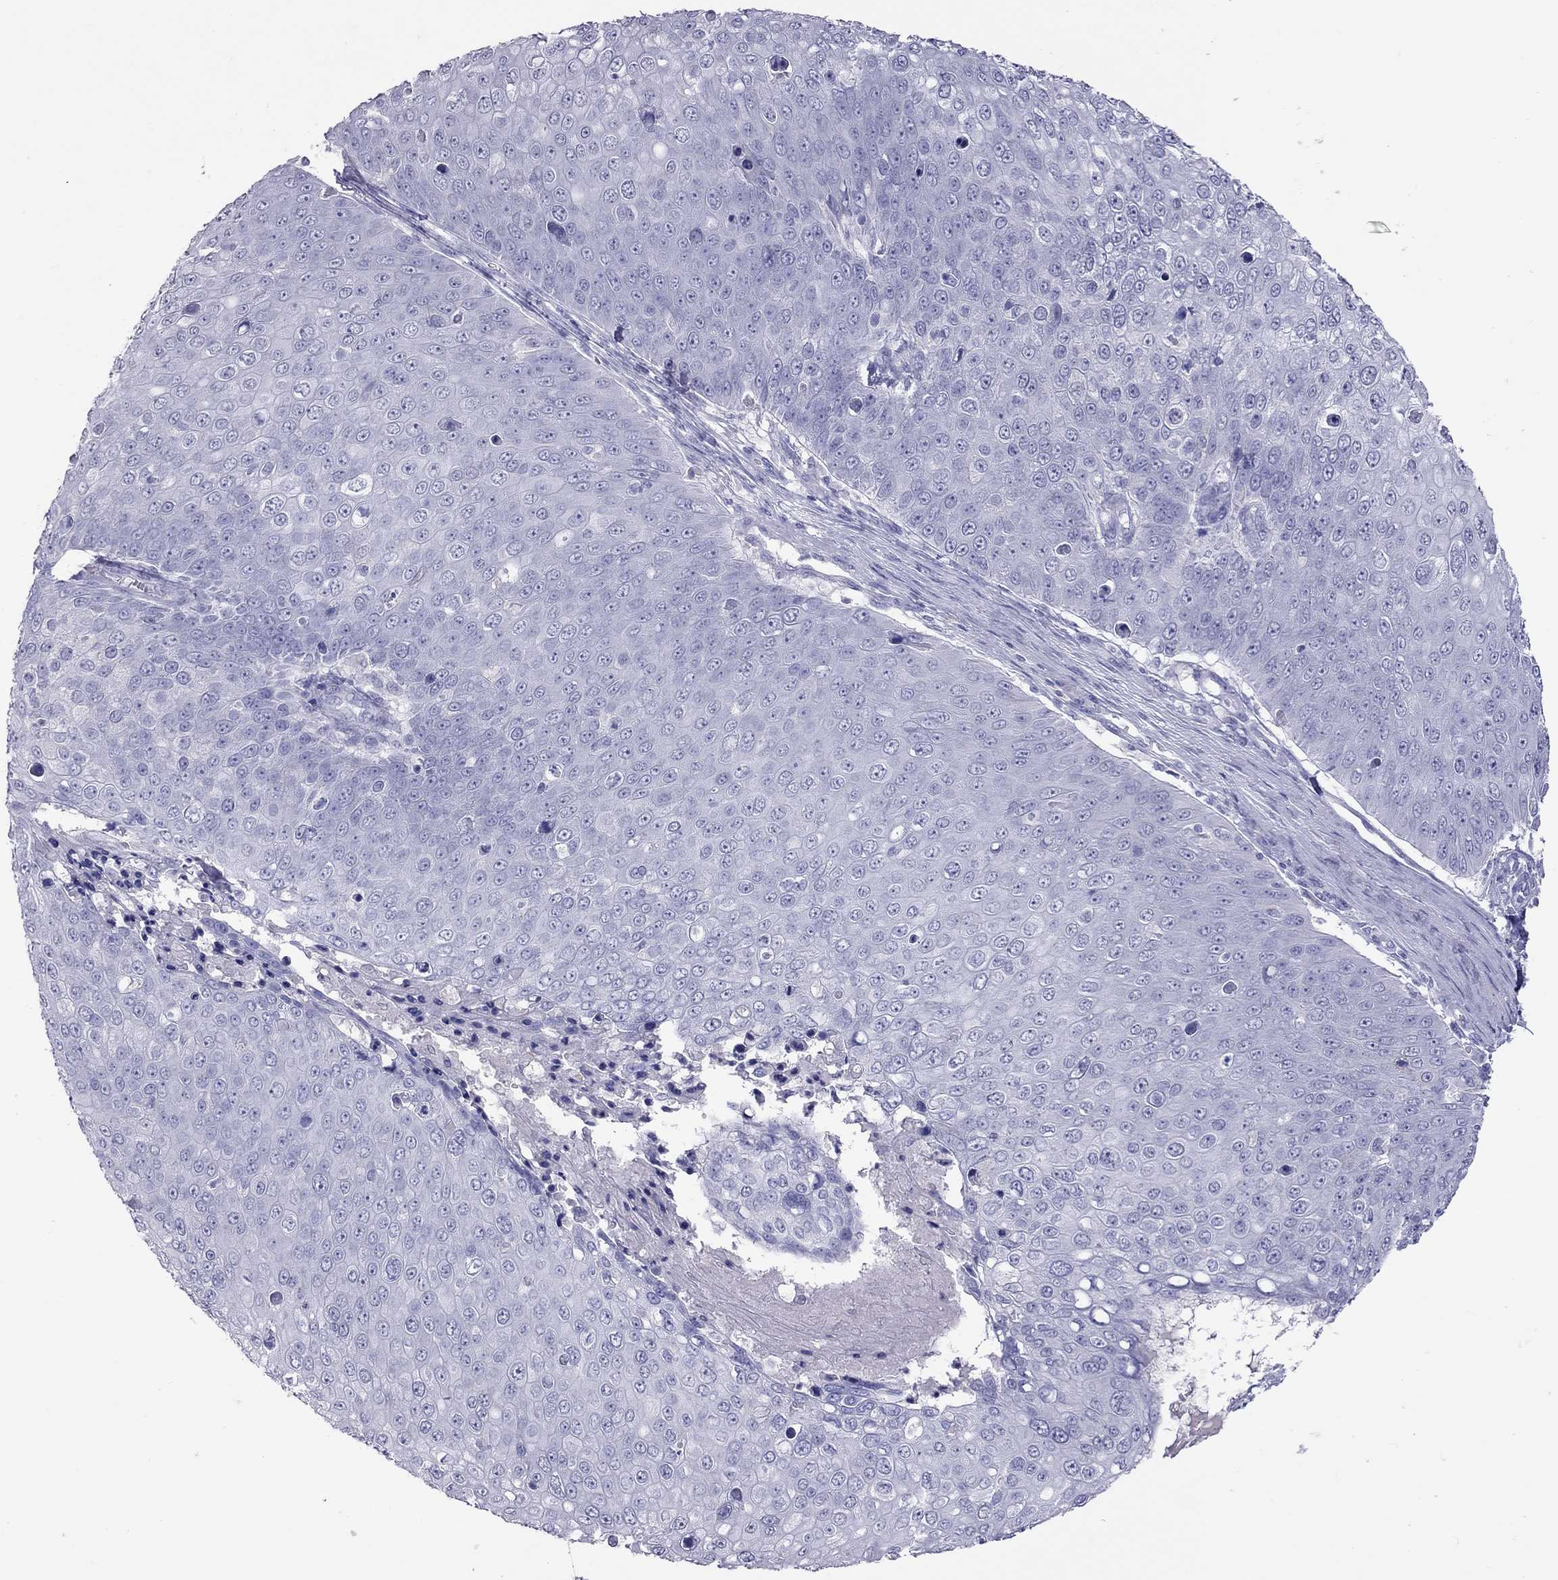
{"staining": {"intensity": "negative", "quantity": "none", "location": "none"}, "tissue": "skin cancer", "cell_type": "Tumor cells", "image_type": "cancer", "snomed": [{"axis": "morphology", "description": "Squamous cell carcinoma, NOS"}, {"axis": "topography", "description": "Skin"}], "caption": "Tumor cells show no significant protein expression in skin cancer (squamous cell carcinoma).", "gene": "MUC16", "patient": {"sex": "male", "age": 71}}